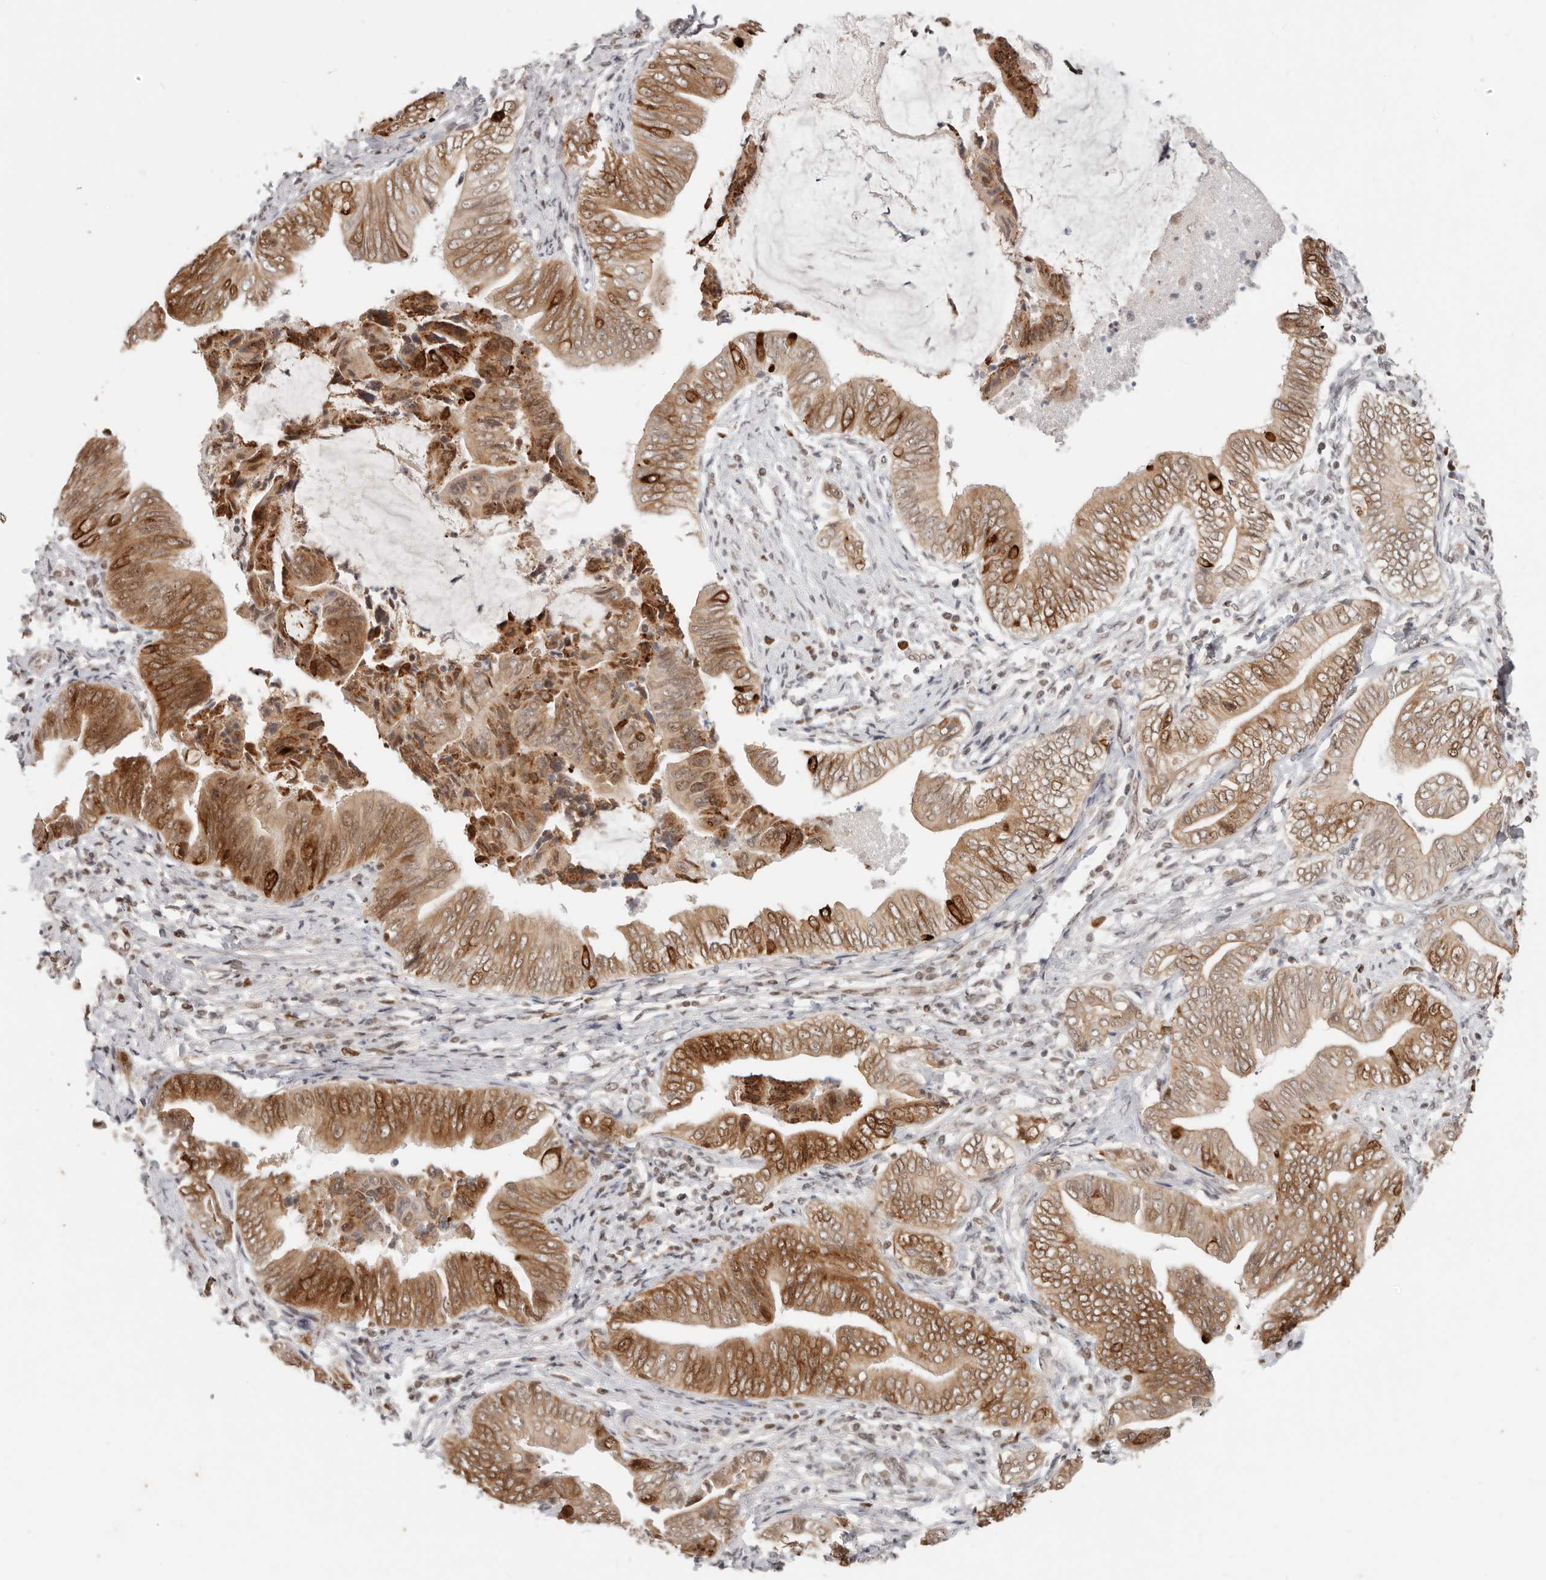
{"staining": {"intensity": "strong", "quantity": ">75%", "location": "cytoplasmic/membranous,nuclear"}, "tissue": "pancreatic cancer", "cell_type": "Tumor cells", "image_type": "cancer", "snomed": [{"axis": "morphology", "description": "Adenocarcinoma, NOS"}, {"axis": "topography", "description": "Pancreas"}], "caption": "Strong cytoplasmic/membranous and nuclear positivity for a protein is appreciated in approximately >75% of tumor cells of pancreatic cancer (adenocarcinoma) using immunohistochemistry (IHC).", "gene": "RFC2", "patient": {"sex": "male", "age": 75}}